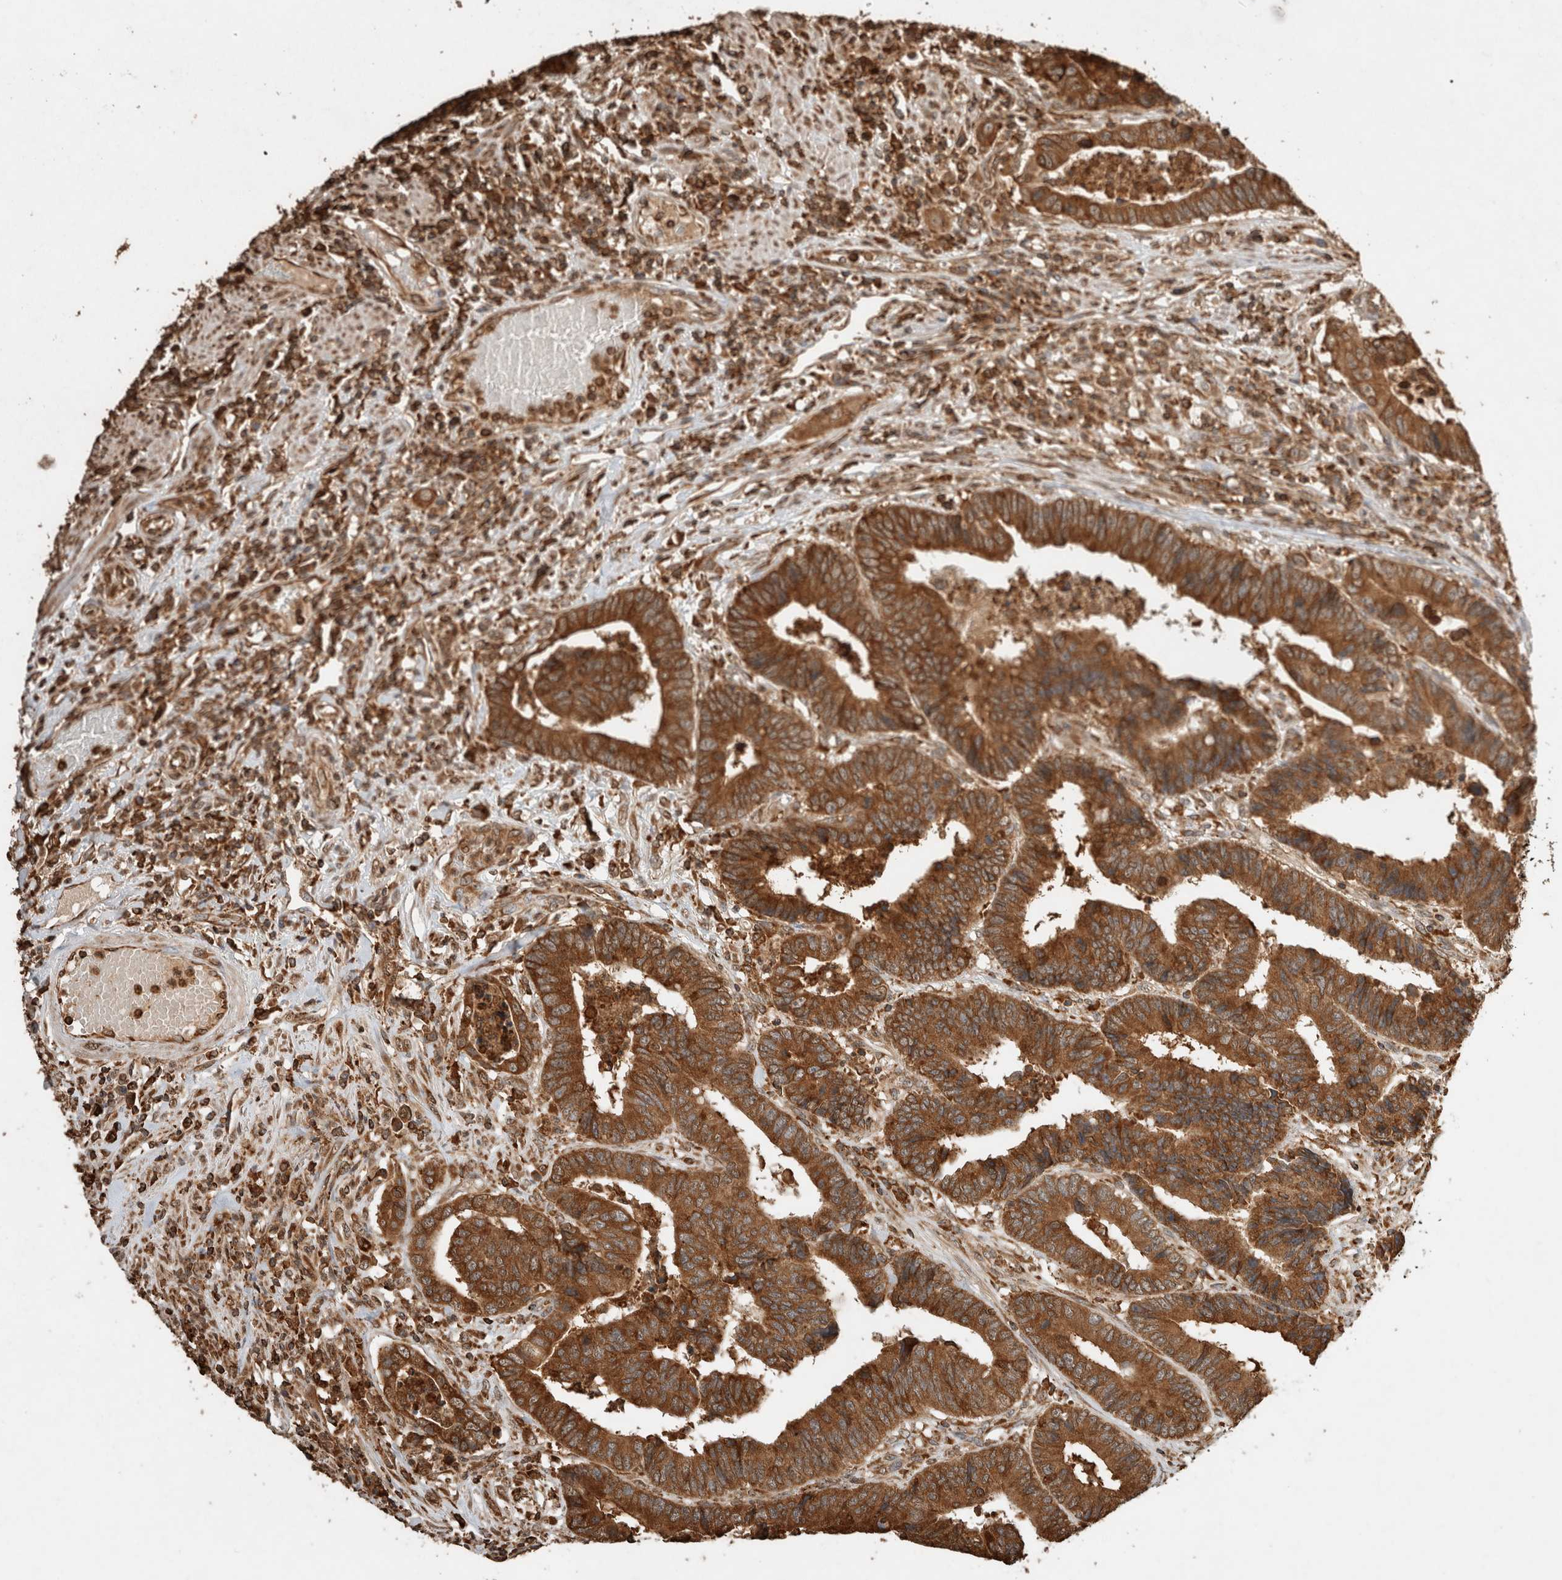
{"staining": {"intensity": "moderate", "quantity": ">75%", "location": "cytoplasmic/membranous"}, "tissue": "colorectal cancer", "cell_type": "Tumor cells", "image_type": "cancer", "snomed": [{"axis": "morphology", "description": "Adenocarcinoma, NOS"}, {"axis": "topography", "description": "Rectum"}], "caption": "Colorectal cancer stained for a protein shows moderate cytoplasmic/membranous positivity in tumor cells. The staining is performed using DAB brown chromogen to label protein expression. The nuclei are counter-stained blue using hematoxylin.", "gene": "ERAP1", "patient": {"sex": "male", "age": 84}}